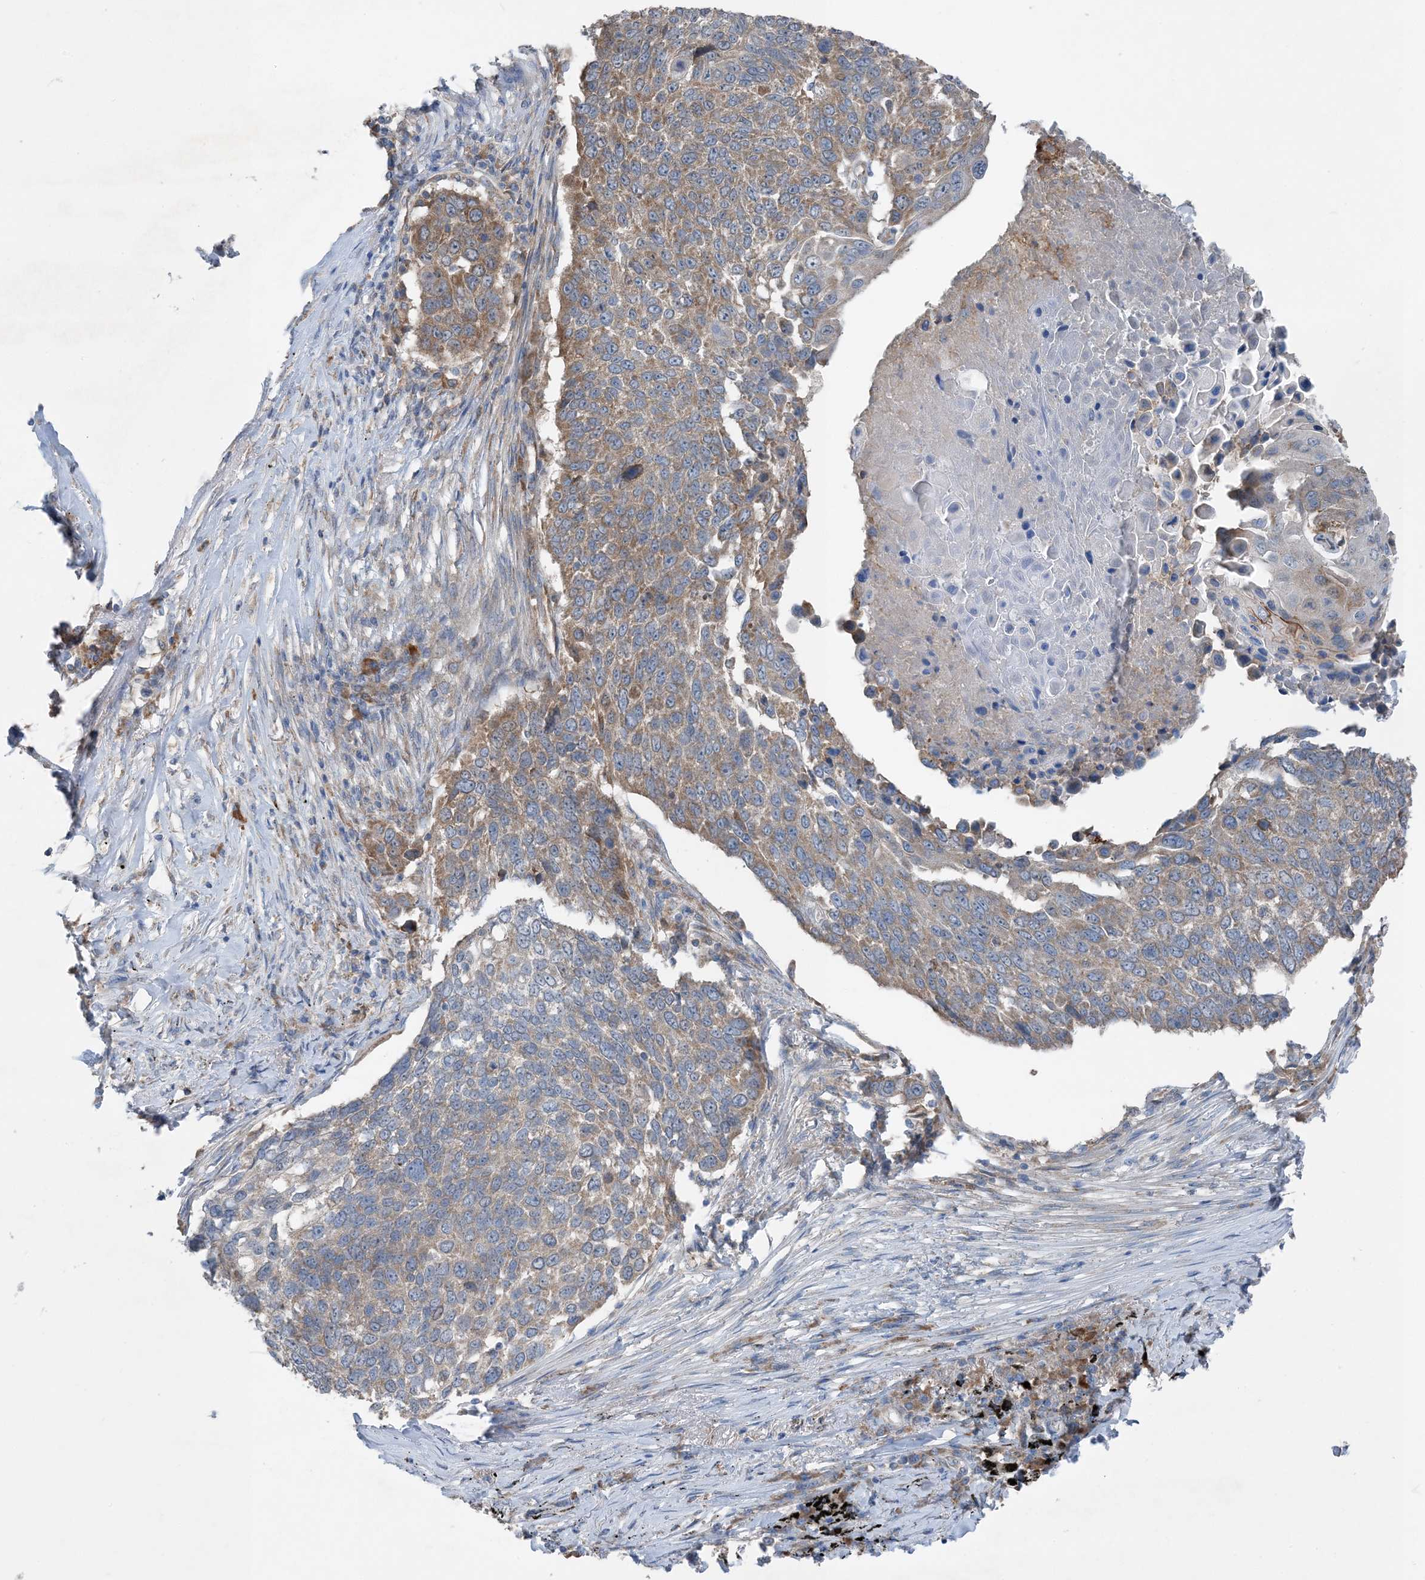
{"staining": {"intensity": "weak", "quantity": ">75%", "location": "cytoplasmic/membranous"}, "tissue": "lung cancer", "cell_type": "Tumor cells", "image_type": "cancer", "snomed": [{"axis": "morphology", "description": "Squamous cell carcinoma, NOS"}, {"axis": "topography", "description": "Lung"}], "caption": "Immunohistochemistry (IHC) (DAB) staining of human squamous cell carcinoma (lung) displays weak cytoplasmic/membranous protein staining in approximately >75% of tumor cells.", "gene": "DHX30", "patient": {"sex": "male", "age": 66}}